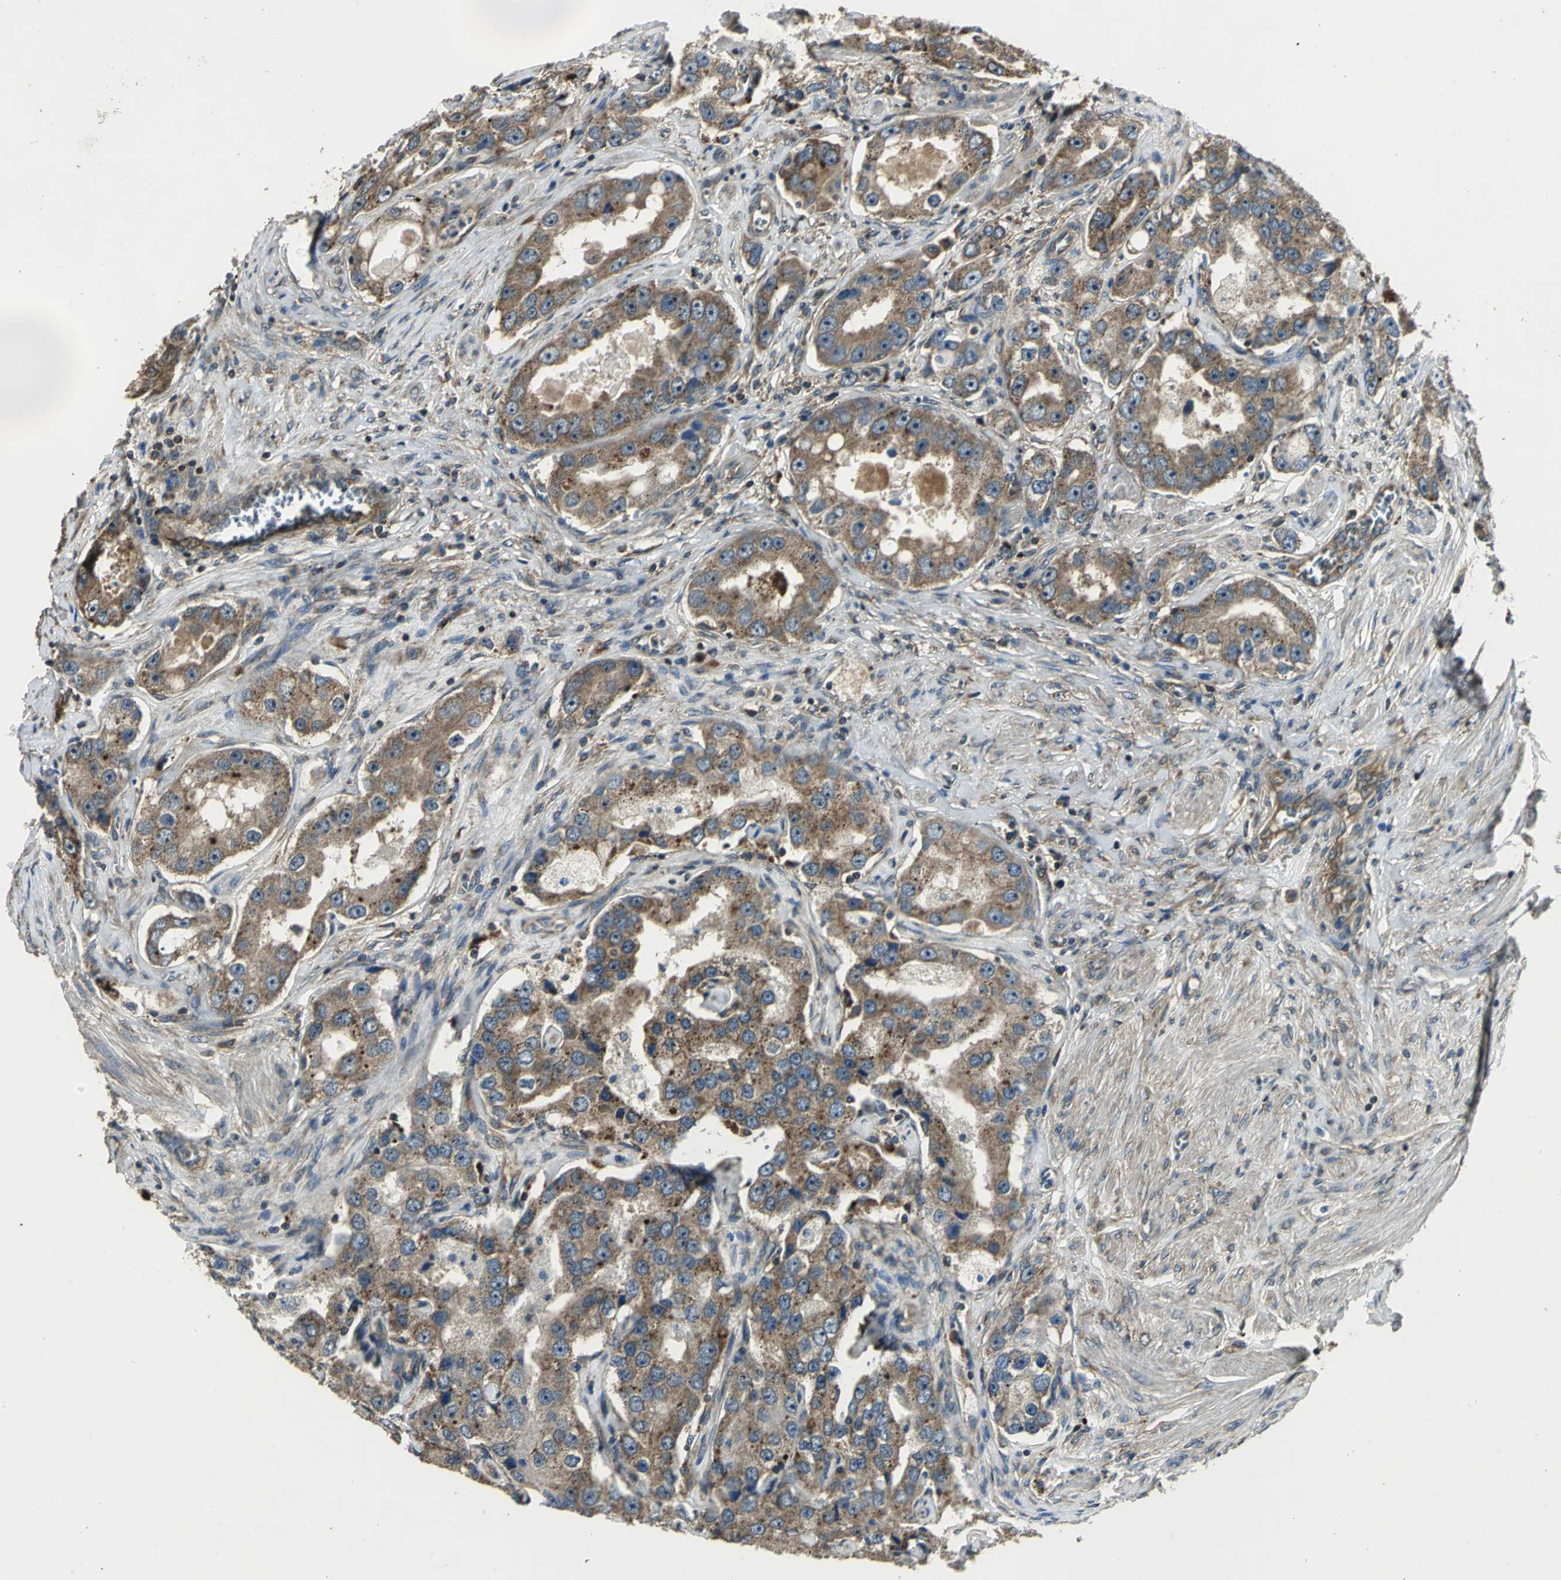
{"staining": {"intensity": "moderate", "quantity": ">75%", "location": "cytoplasmic/membranous"}, "tissue": "prostate cancer", "cell_type": "Tumor cells", "image_type": "cancer", "snomed": [{"axis": "morphology", "description": "Adenocarcinoma, High grade"}, {"axis": "topography", "description": "Prostate"}], "caption": "Protein expression analysis of prostate cancer (adenocarcinoma (high-grade)) shows moderate cytoplasmic/membranous staining in approximately >75% of tumor cells.", "gene": "IRF3", "patient": {"sex": "male", "age": 63}}